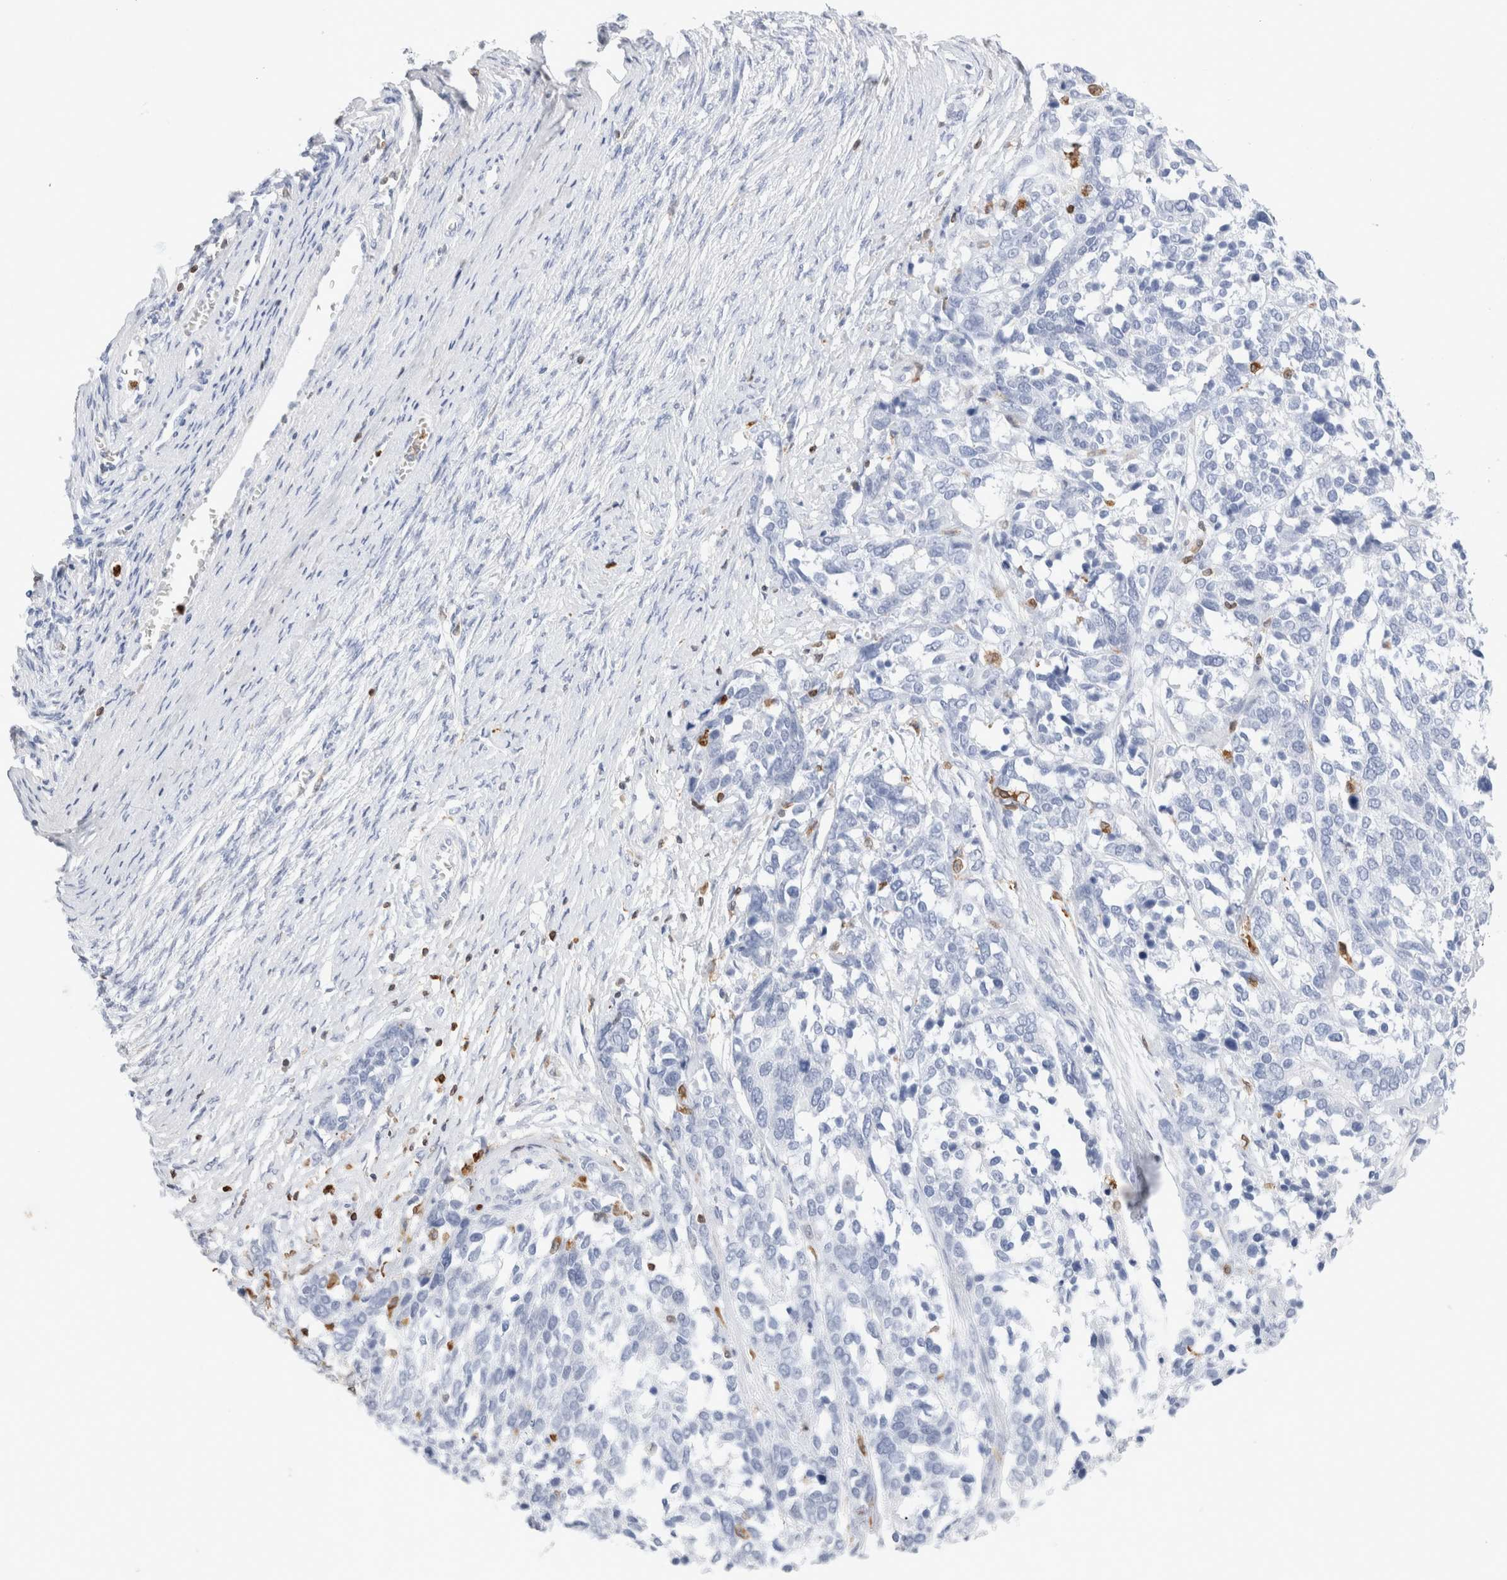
{"staining": {"intensity": "negative", "quantity": "none", "location": "none"}, "tissue": "ovarian cancer", "cell_type": "Tumor cells", "image_type": "cancer", "snomed": [{"axis": "morphology", "description": "Cystadenocarcinoma, serous, NOS"}, {"axis": "topography", "description": "Ovary"}], "caption": "IHC of ovarian cancer reveals no positivity in tumor cells.", "gene": "ALOX5AP", "patient": {"sex": "female", "age": 44}}